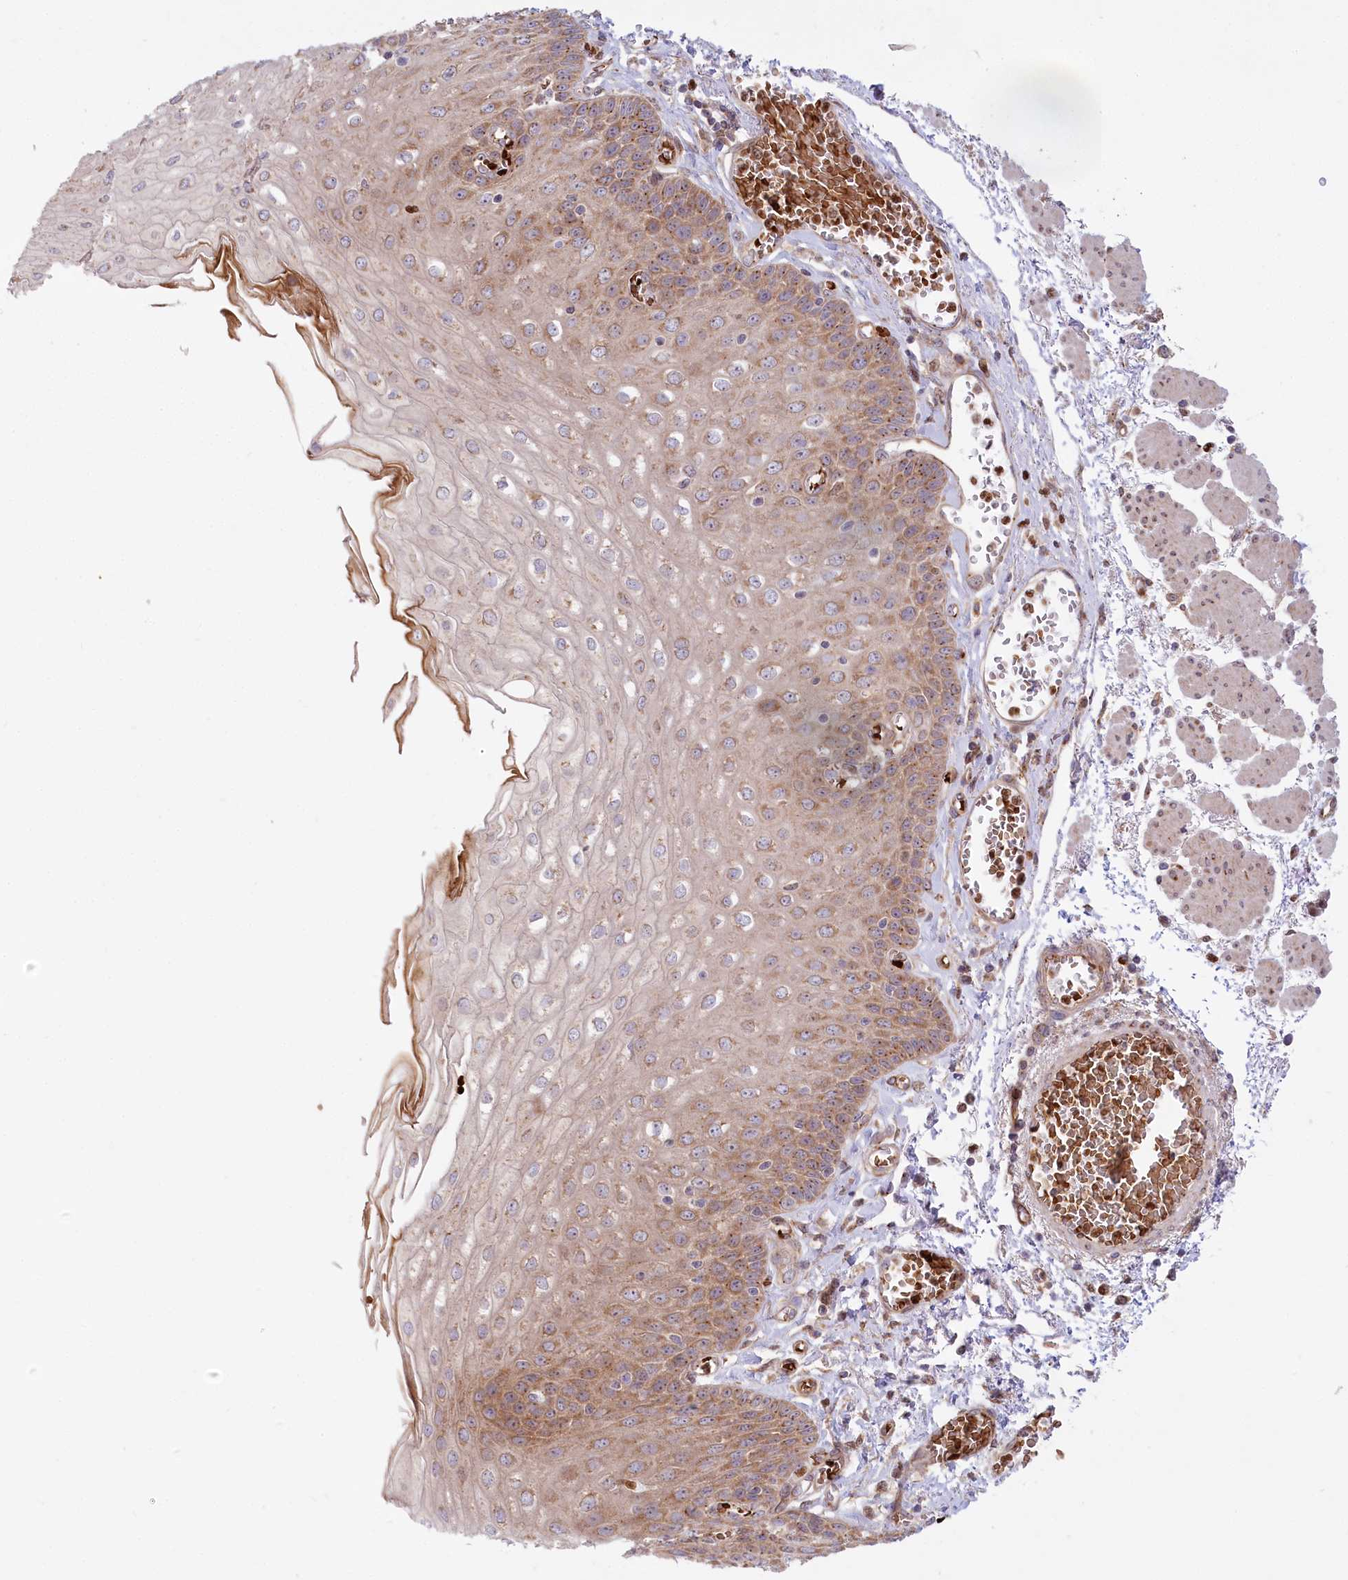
{"staining": {"intensity": "moderate", "quantity": "25%-75%", "location": "cytoplasmic/membranous"}, "tissue": "esophagus", "cell_type": "Squamous epithelial cells", "image_type": "normal", "snomed": [{"axis": "morphology", "description": "Normal tissue, NOS"}, {"axis": "topography", "description": "Esophagus"}], "caption": "High-power microscopy captured an immunohistochemistry (IHC) photomicrograph of benign esophagus, revealing moderate cytoplasmic/membranous staining in about 25%-75% of squamous epithelial cells.", "gene": "COMMD3", "patient": {"sex": "male", "age": 81}}